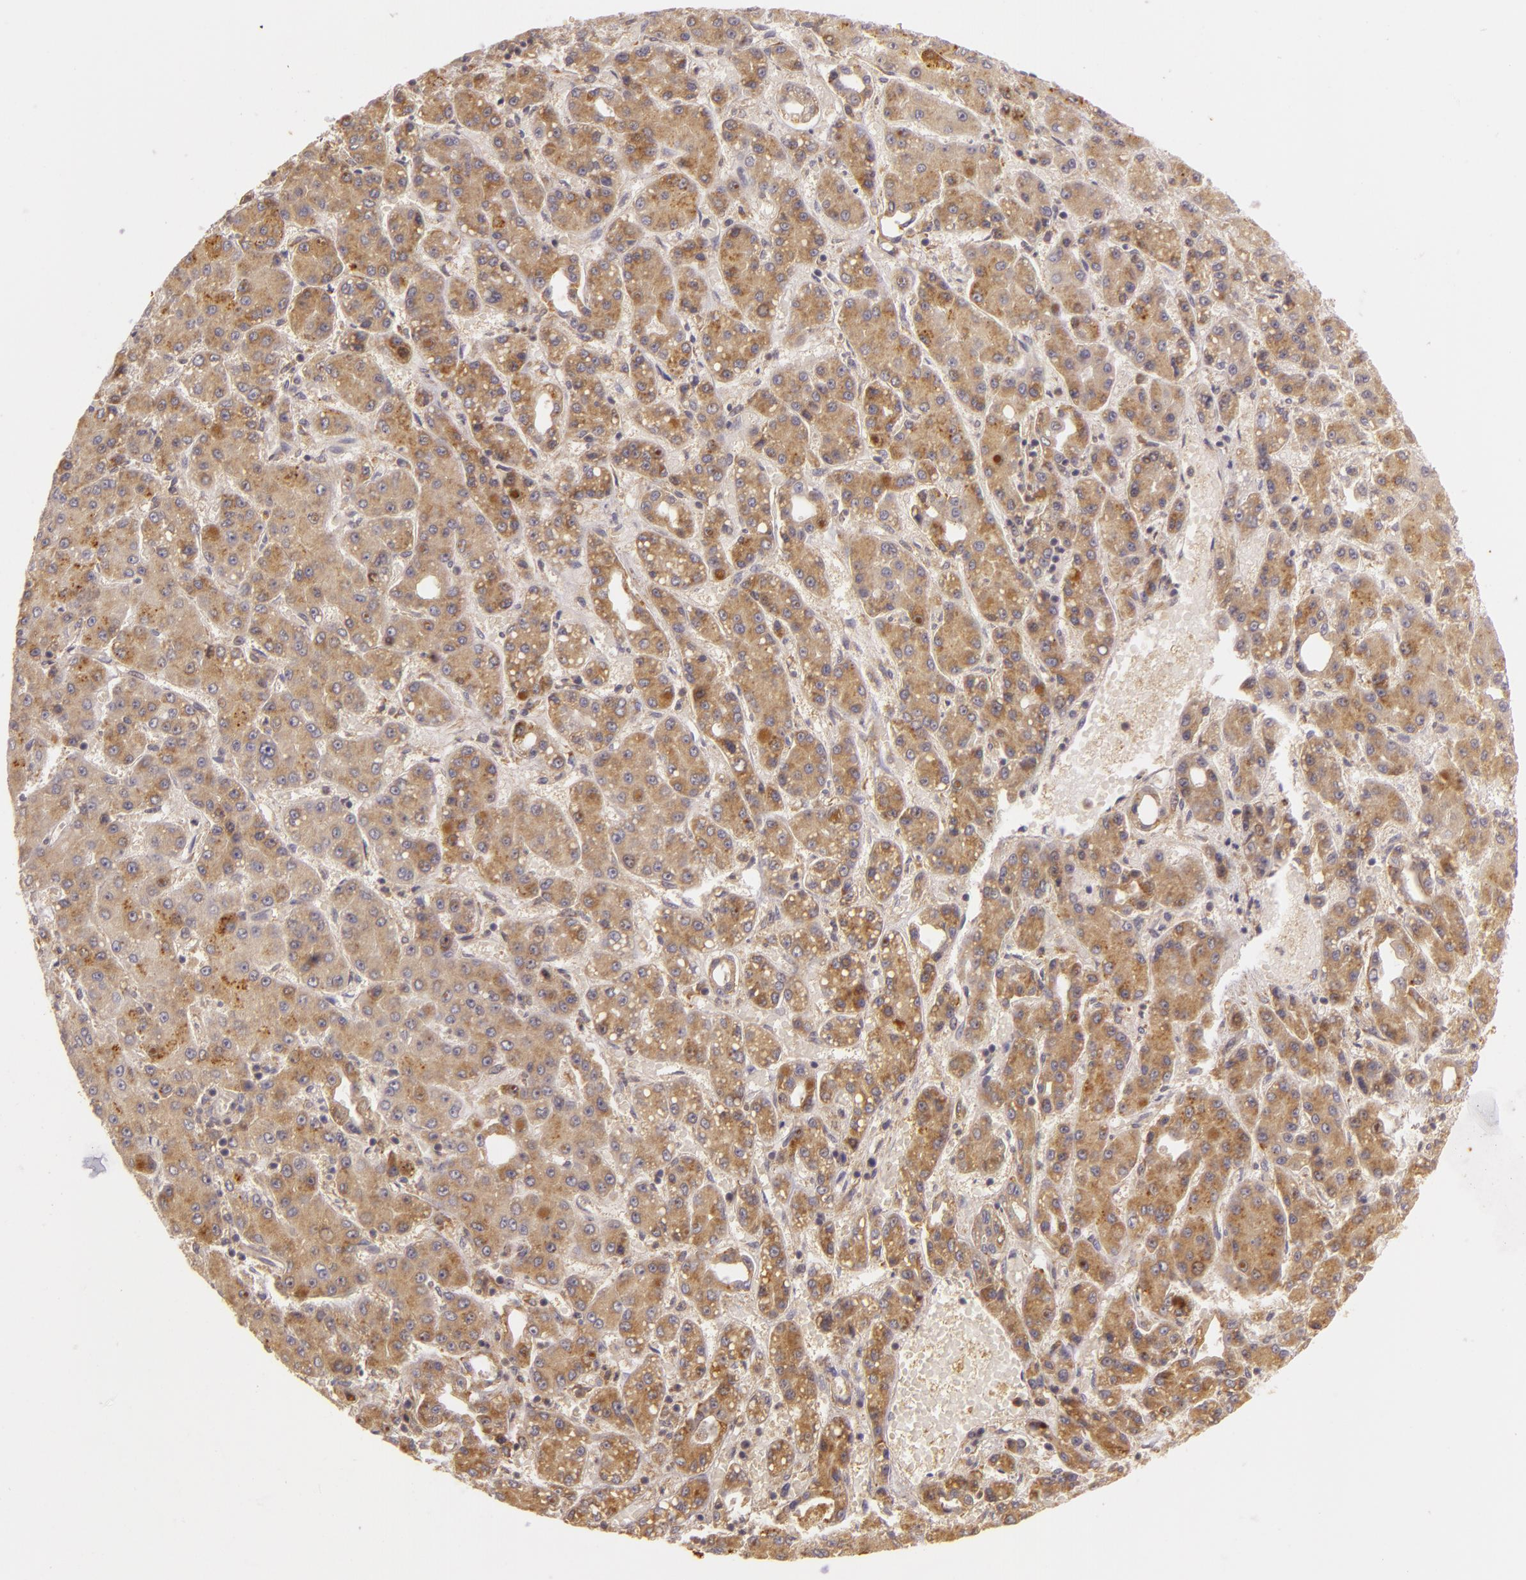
{"staining": {"intensity": "moderate", "quantity": ">75%", "location": "cytoplasmic/membranous"}, "tissue": "liver cancer", "cell_type": "Tumor cells", "image_type": "cancer", "snomed": [{"axis": "morphology", "description": "Carcinoma, Hepatocellular, NOS"}, {"axis": "topography", "description": "Liver"}], "caption": "A brown stain shows moderate cytoplasmic/membranous expression of a protein in liver cancer (hepatocellular carcinoma) tumor cells.", "gene": "PPP1R3F", "patient": {"sex": "male", "age": 69}}